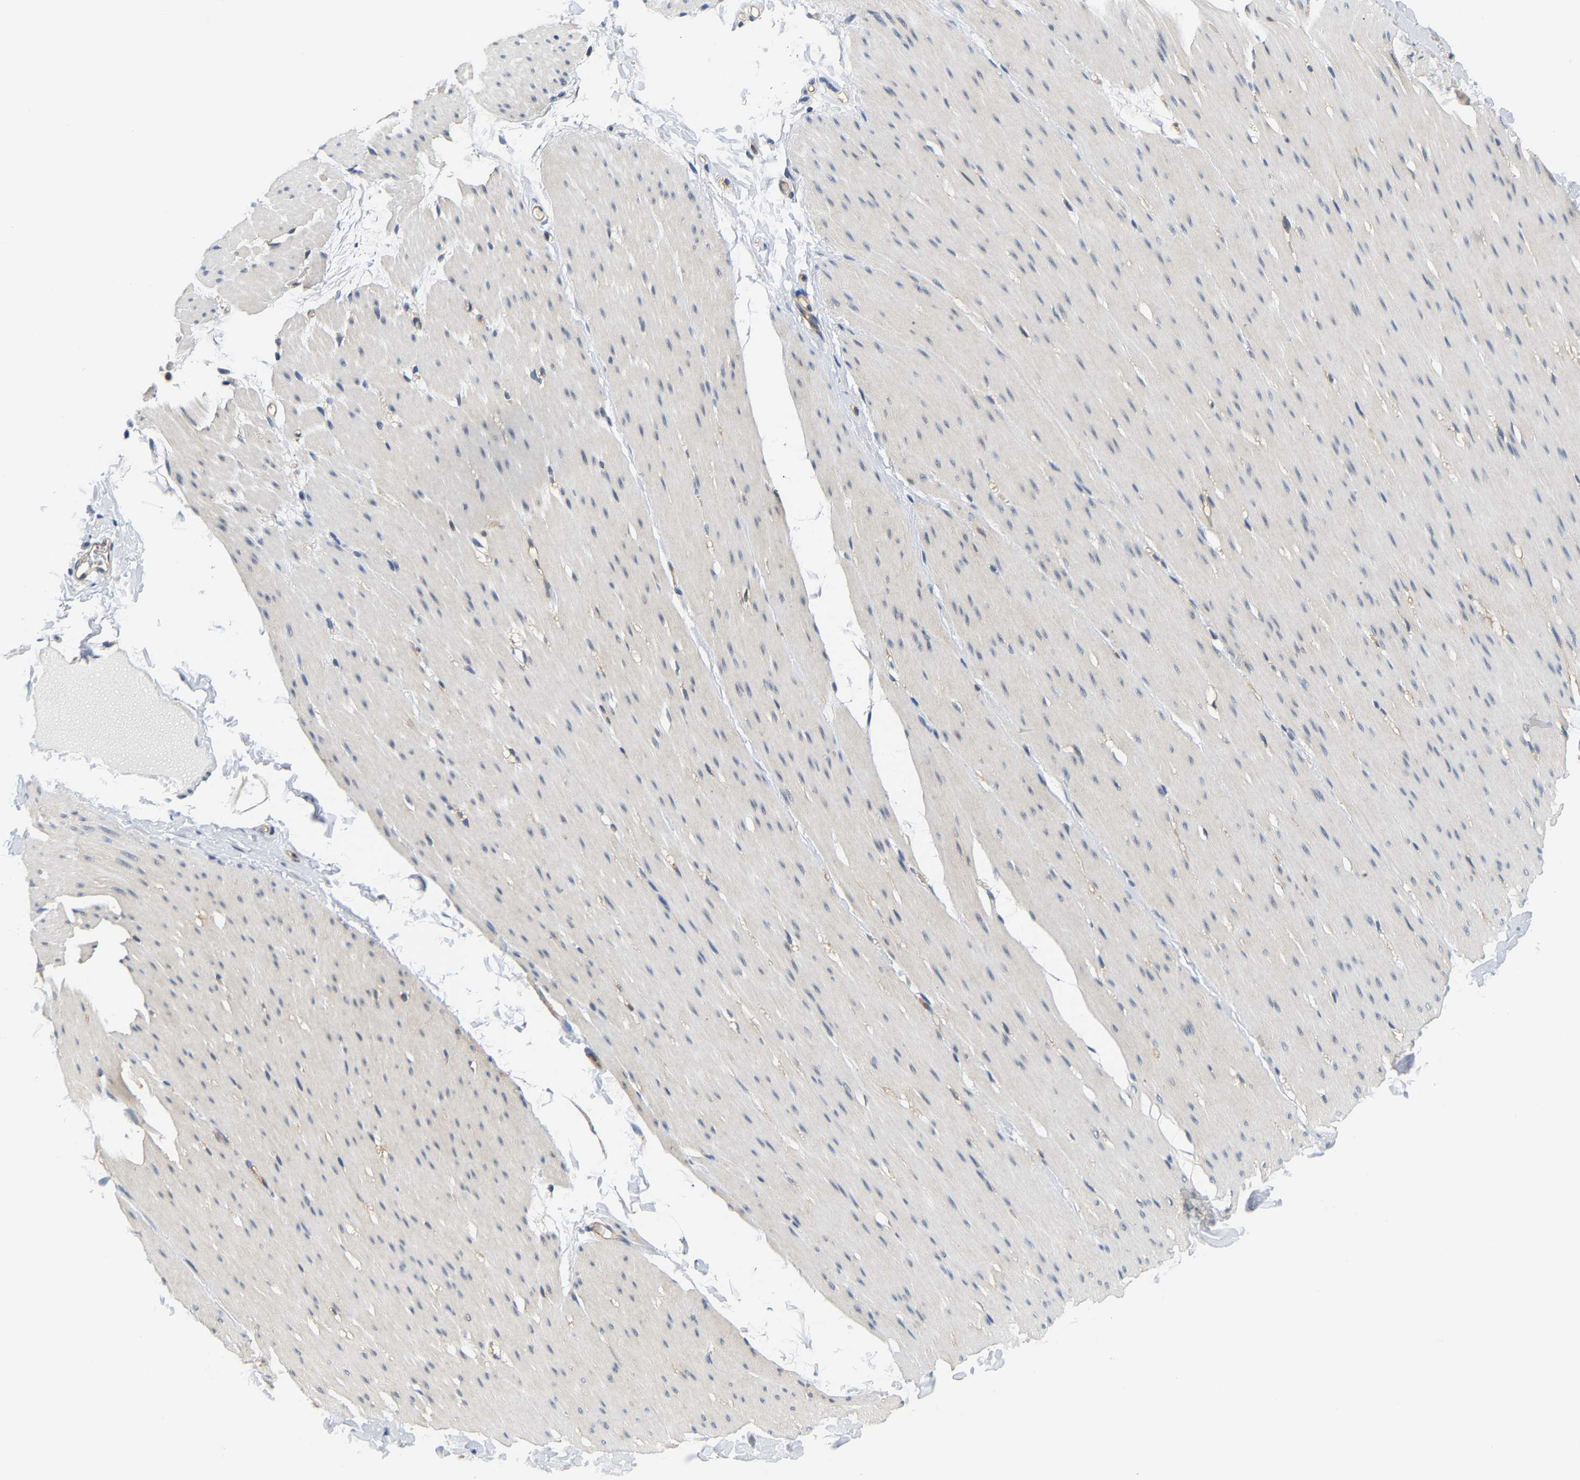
{"staining": {"intensity": "negative", "quantity": "none", "location": "none"}, "tissue": "smooth muscle", "cell_type": "Smooth muscle cells", "image_type": "normal", "snomed": [{"axis": "morphology", "description": "Normal tissue, NOS"}, {"axis": "topography", "description": "Smooth muscle"}, {"axis": "topography", "description": "Colon"}], "caption": "High power microscopy photomicrograph of an IHC micrograph of normal smooth muscle, revealing no significant positivity in smooth muscle cells. (Stains: DAB (3,3'-diaminobenzidine) IHC with hematoxylin counter stain, Microscopy: brightfield microscopy at high magnification).", "gene": "ARHGEF12", "patient": {"sex": "male", "age": 67}}